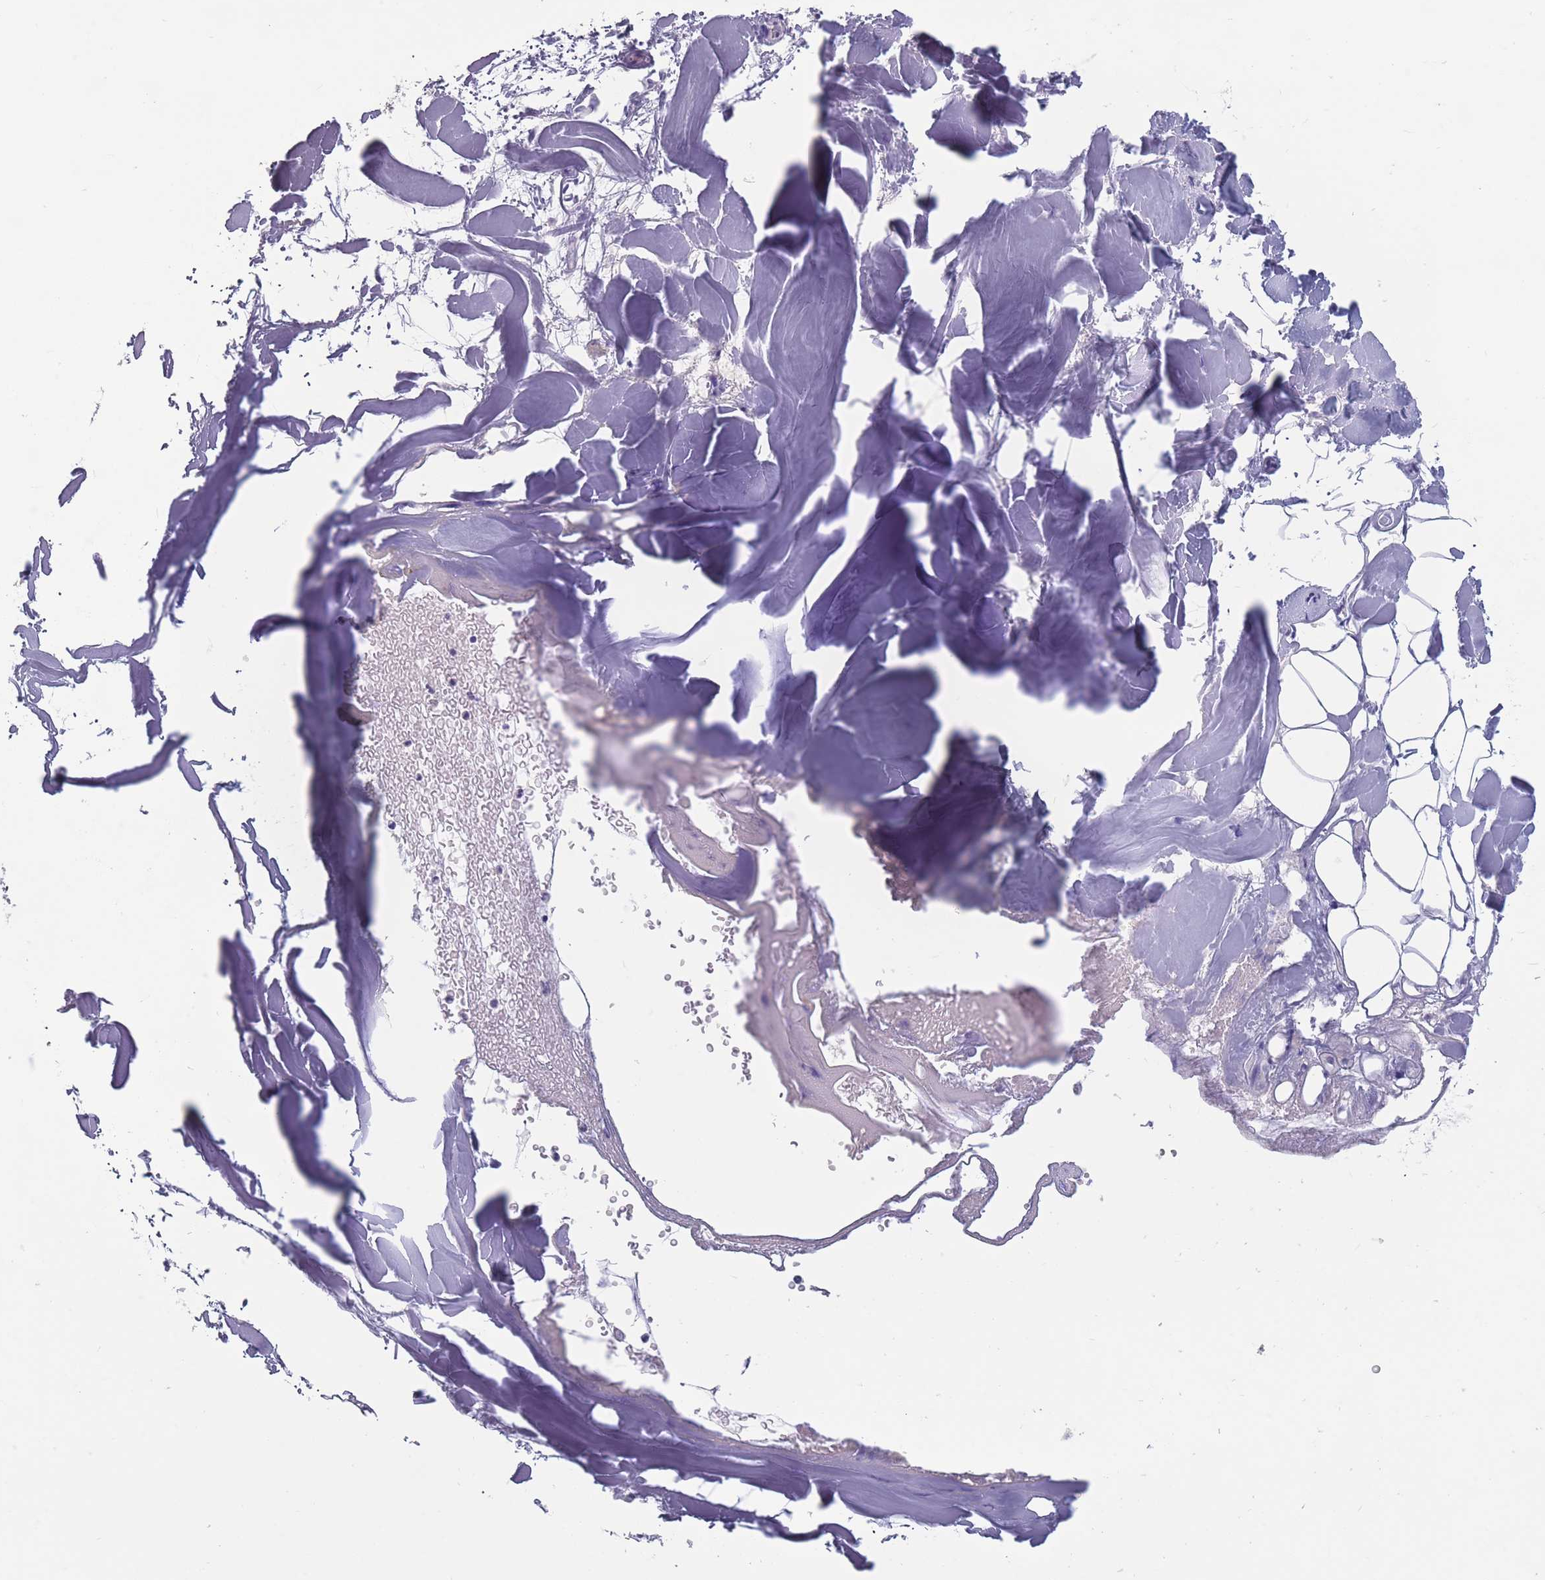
{"staining": {"intensity": "negative", "quantity": "none", "location": "none"}, "tissue": "adipose tissue", "cell_type": "Adipocytes", "image_type": "normal", "snomed": [{"axis": "morphology", "description": "Normal tissue, NOS"}, {"axis": "topography", "description": "Peripheral nerve tissue"}], "caption": "Adipocytes are negative for protein expression in benign human adipose tissue. (DAB immunohistochemistry (IHC) visualized using brightfield microscopy, high magnification).", "gene": "OR4C5", "patient": {"sex": "male", "age": 74}}